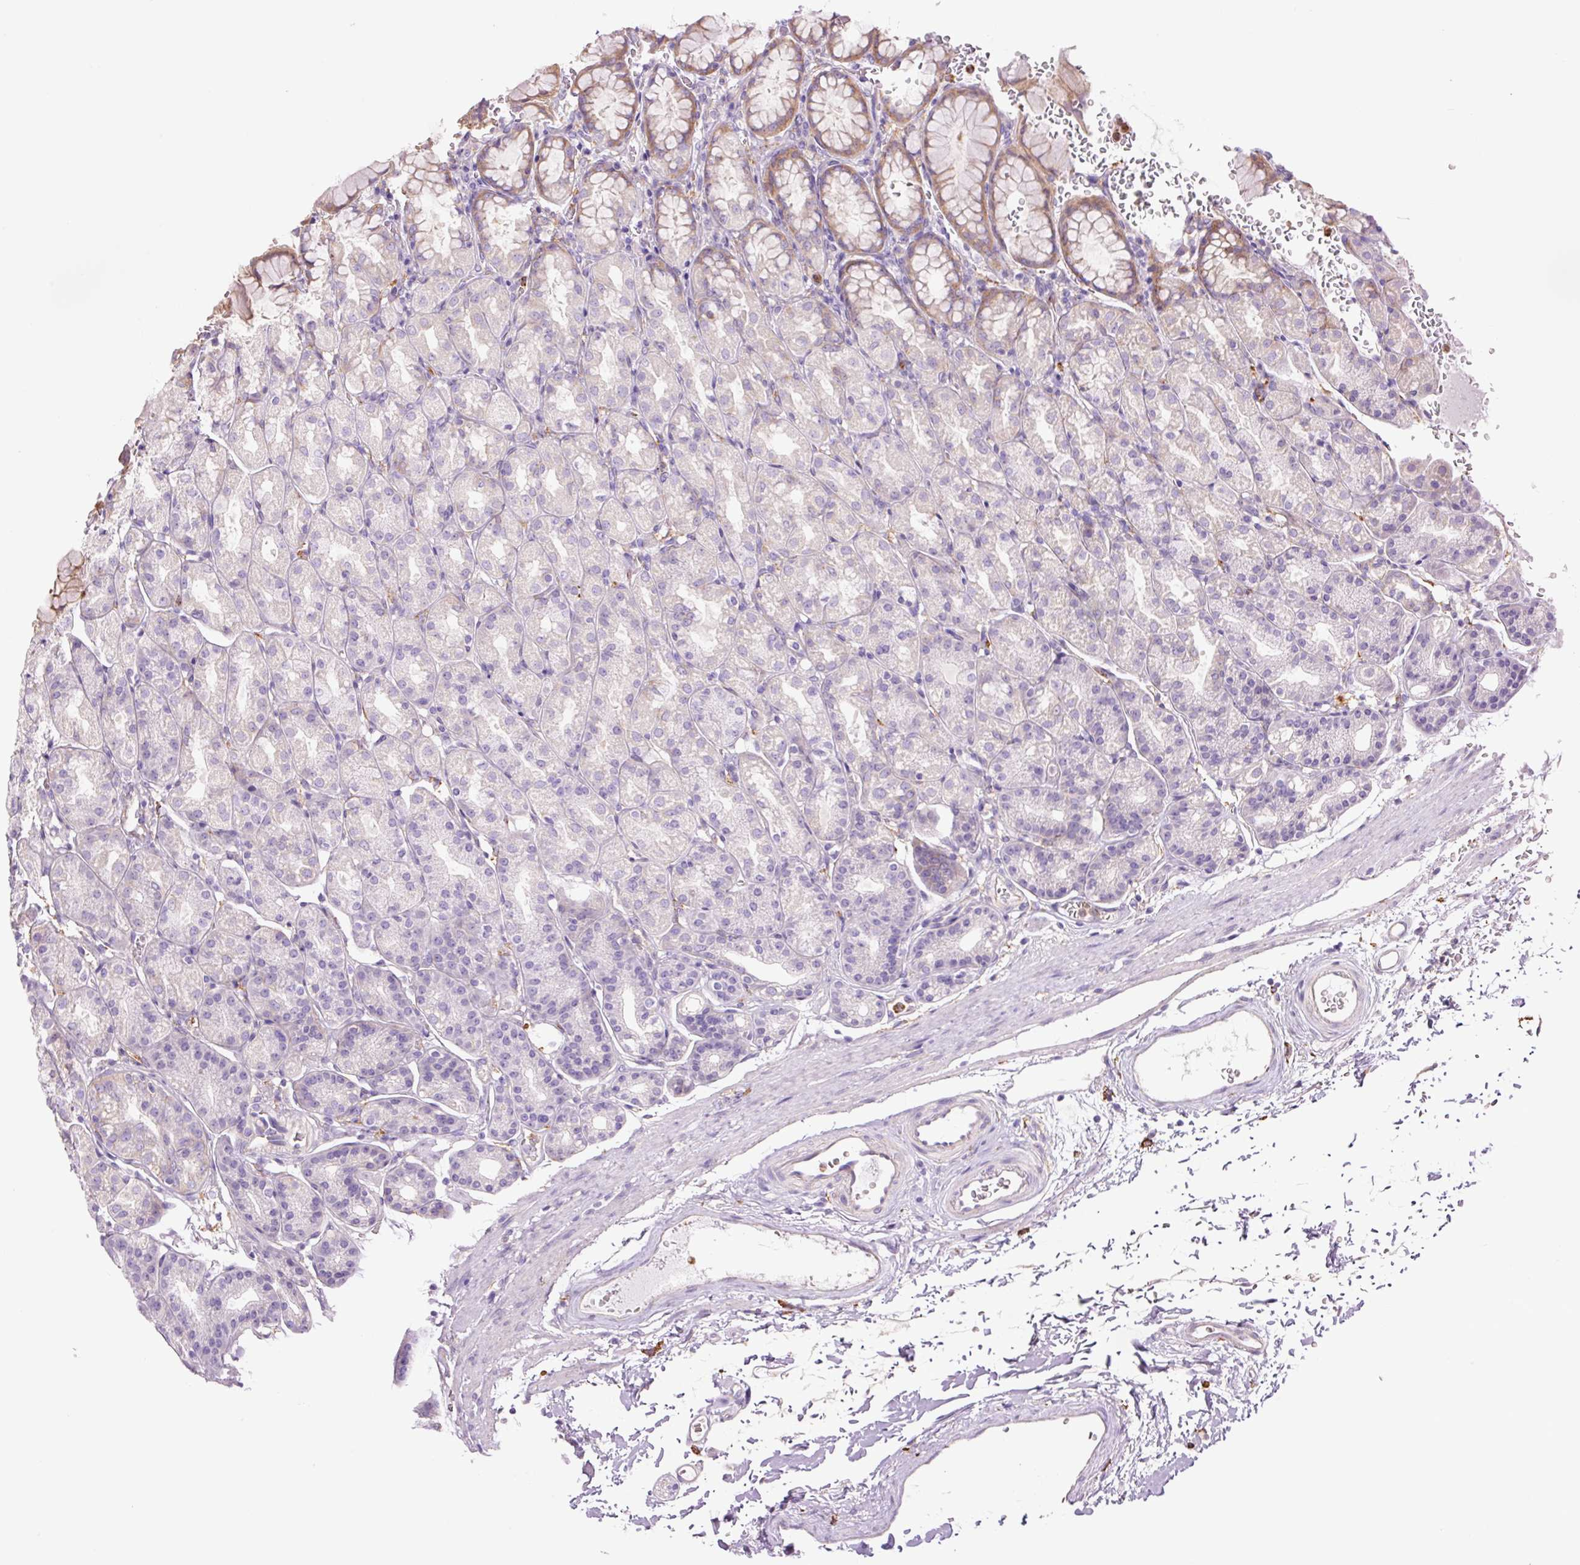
{"staining": {"intensity": "moderate", "quantity": "25%-75%", "location": "cytoplasmic/membranous"}, "tissue": "stomach", "cell_type": "Glandular cells", "image_type": "normal", "snomed": [{"axis": "morphology", "description": "Normal tissue, NOS"}, {"axis": "topography", "description": "Stomach, upper"}], "caption": "IHC micrograph of normal stomach stained for a protein (brown), which reveals medium levels of moderate cytoplasmic/membranous expression in approximately 25%-75% of glandular cells.", "gene": "SH2D6", "patient": {"sex": "female", "age": 81}}